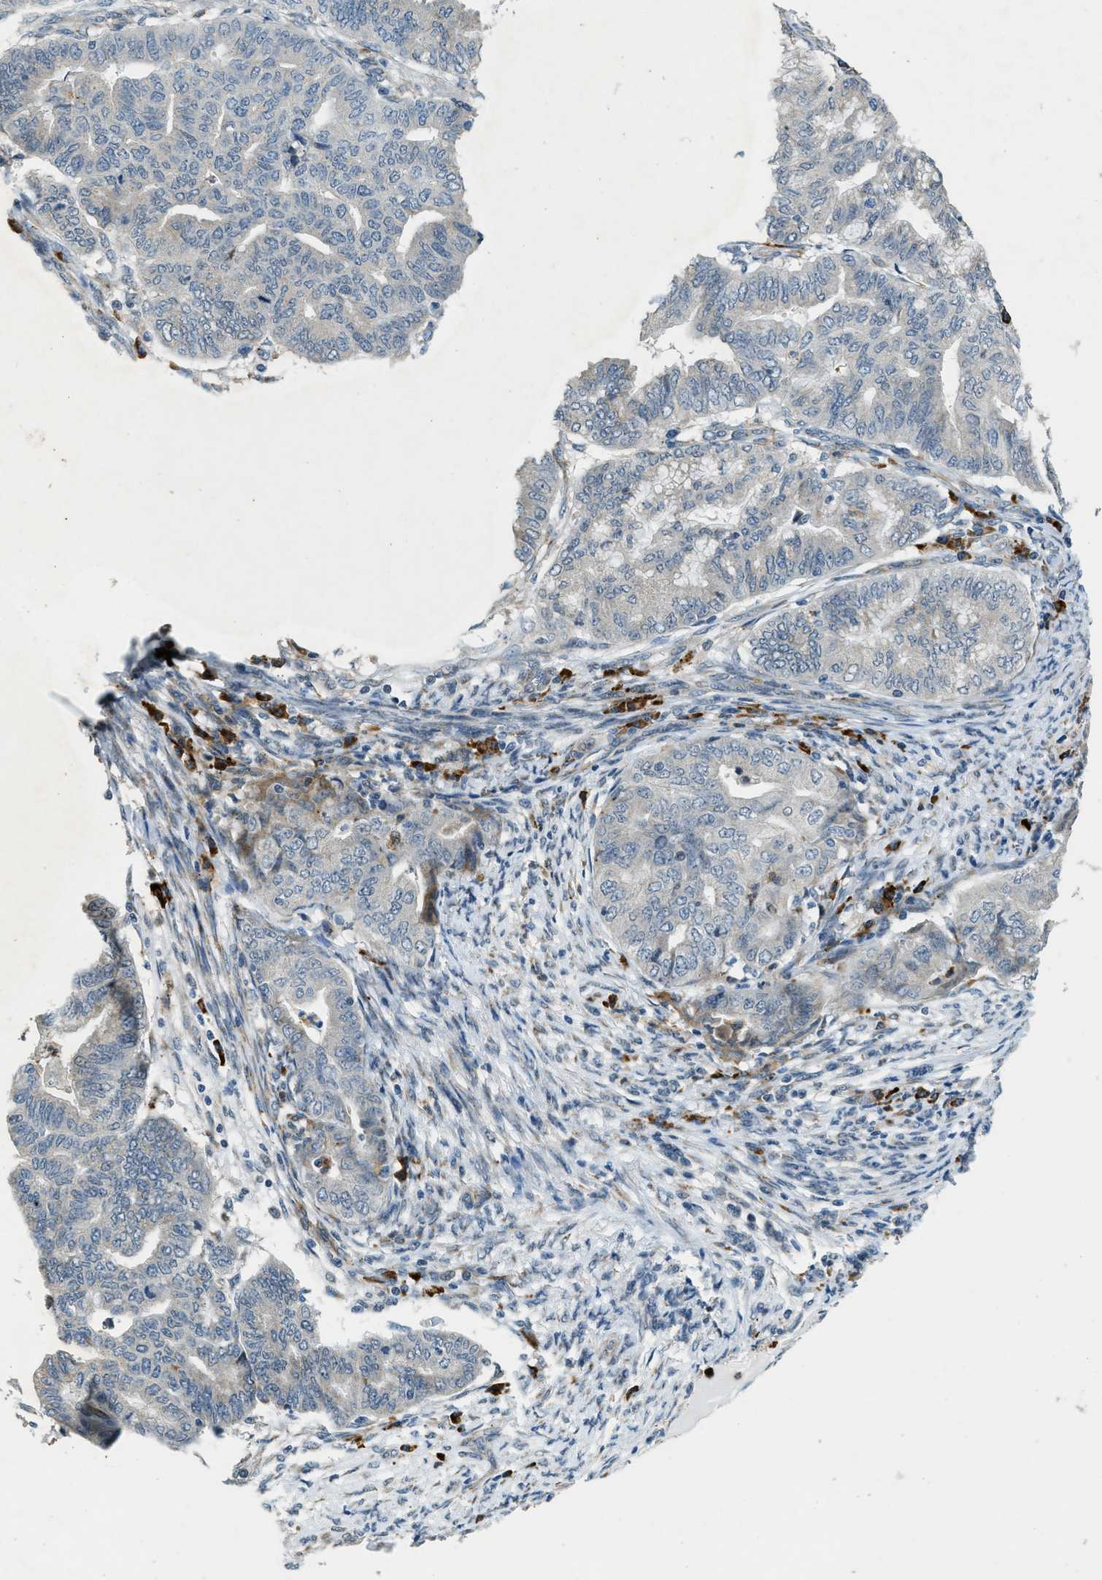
{"staining": {"intensity": "negative", "quantity": "none", "location": "none"}, "tissue": "endometrial cancer", "cell_type": "Tumor cells", "image_type": "cancer", "snomed": [{"axis": "morphology", "description": "Adenocarcinoma, NOS"}, {"axis": "topography", "description": "Endometrium"}], "caption": "This micrograph is of endometrial adenocarcinoma stained with immunohistochemistry (IHC) to label a protein in brown with the nuclei are counter-stained blue. There is no expression in tumor cells.", "gene": "HERC2", "patient": {"sex": "female", "age": 79}}